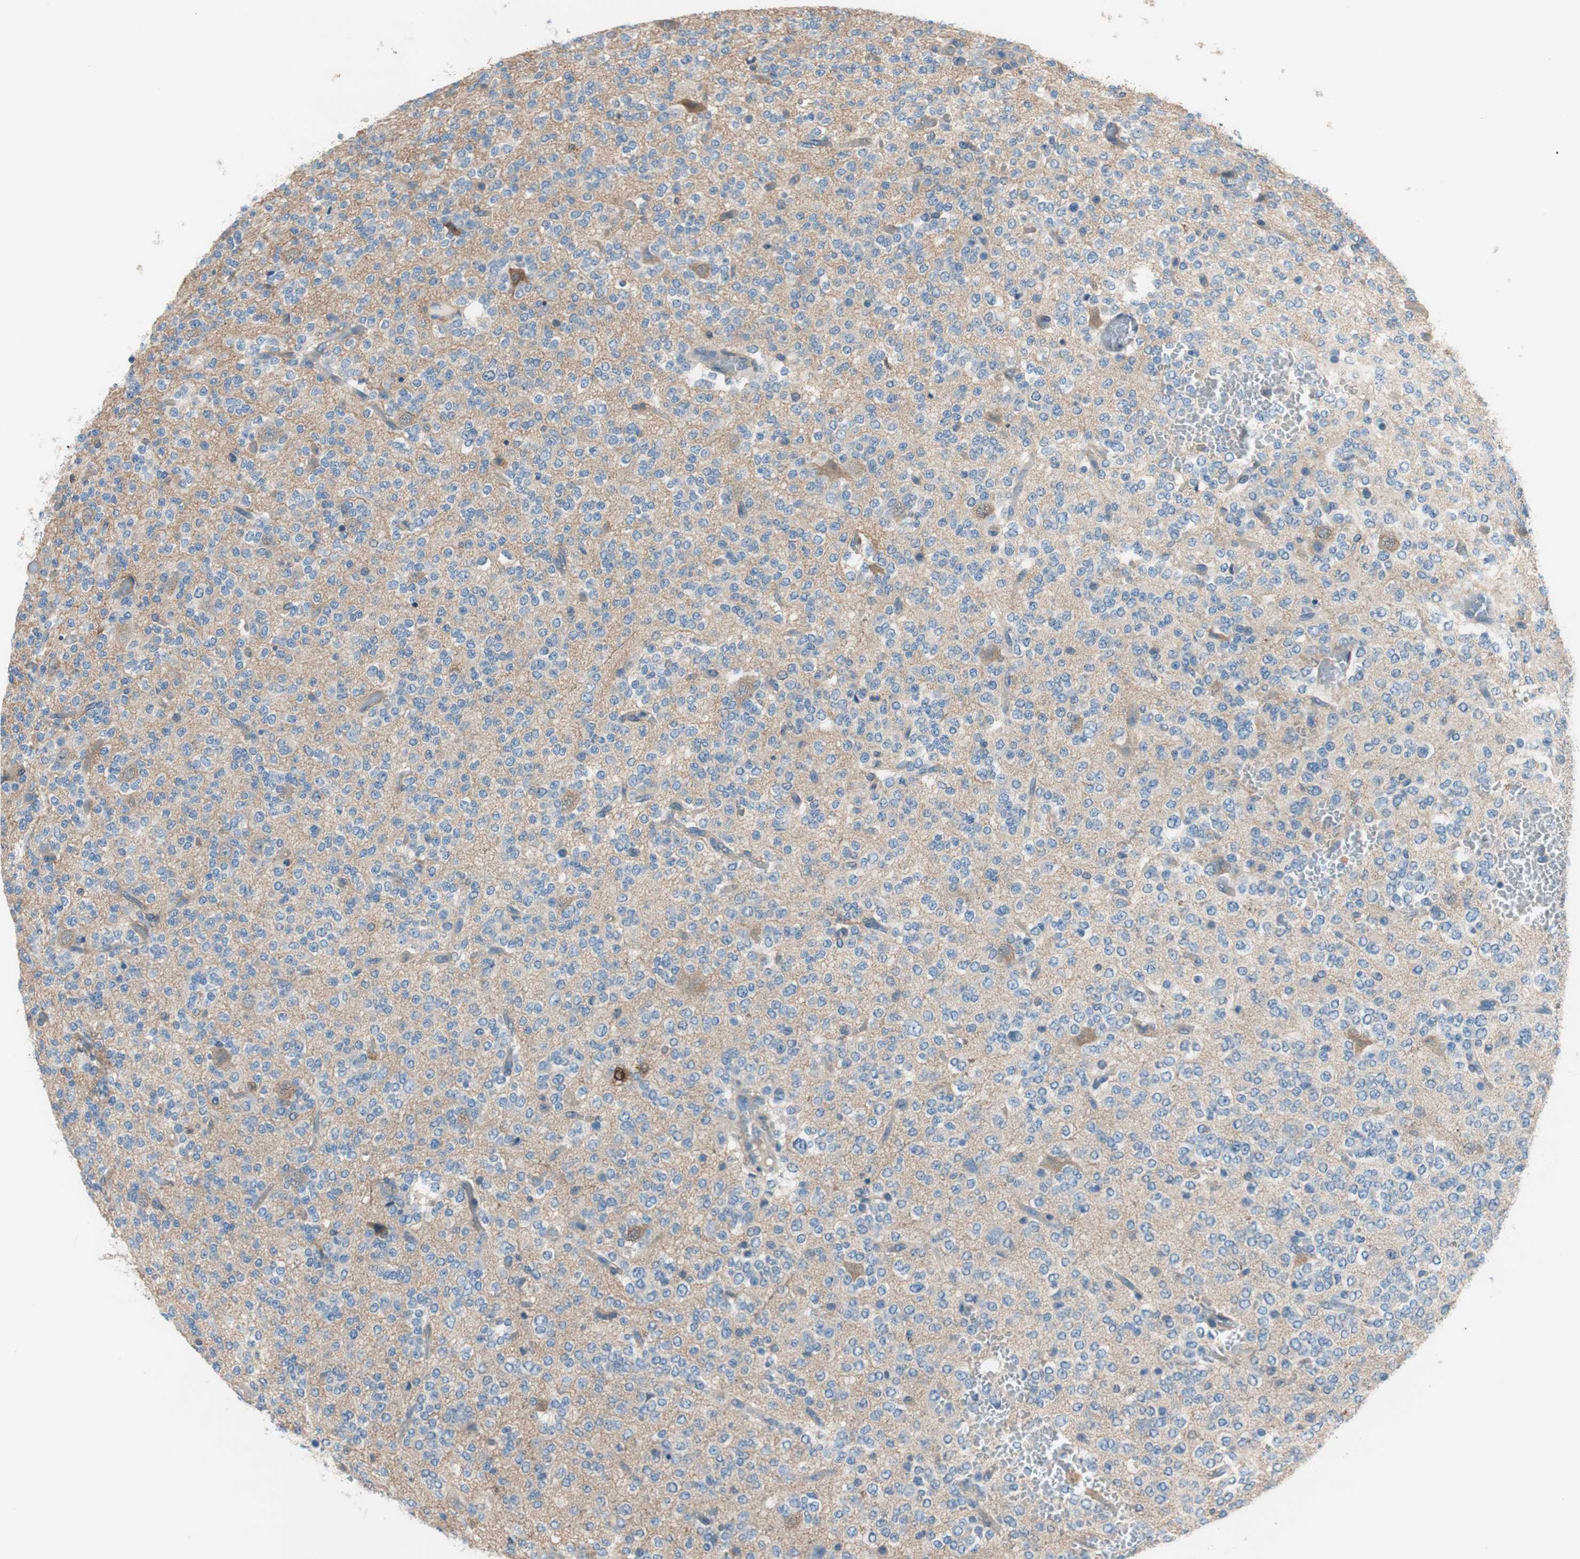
{"staining": {"intensity": "weak", "quantity": "<25%", "location": "cytoplasmic/membranous"}, "tissue": "glioma", "cell_type": "Tumor cells", "image_type": "cancer", "snomed": [{"axis": "morphology", "description": "Glioma, malignant, Low grade"}, {"axis": "topography", "description": "Brain"}], "caption": "A high-resolution histopathology image shows immunohistochemistry staining of low-grade glioma (malignant), which exhibits no significant expression in tumor cells.", "gene": "CALML3", "patient": {"sex": "male", "age": 38}}